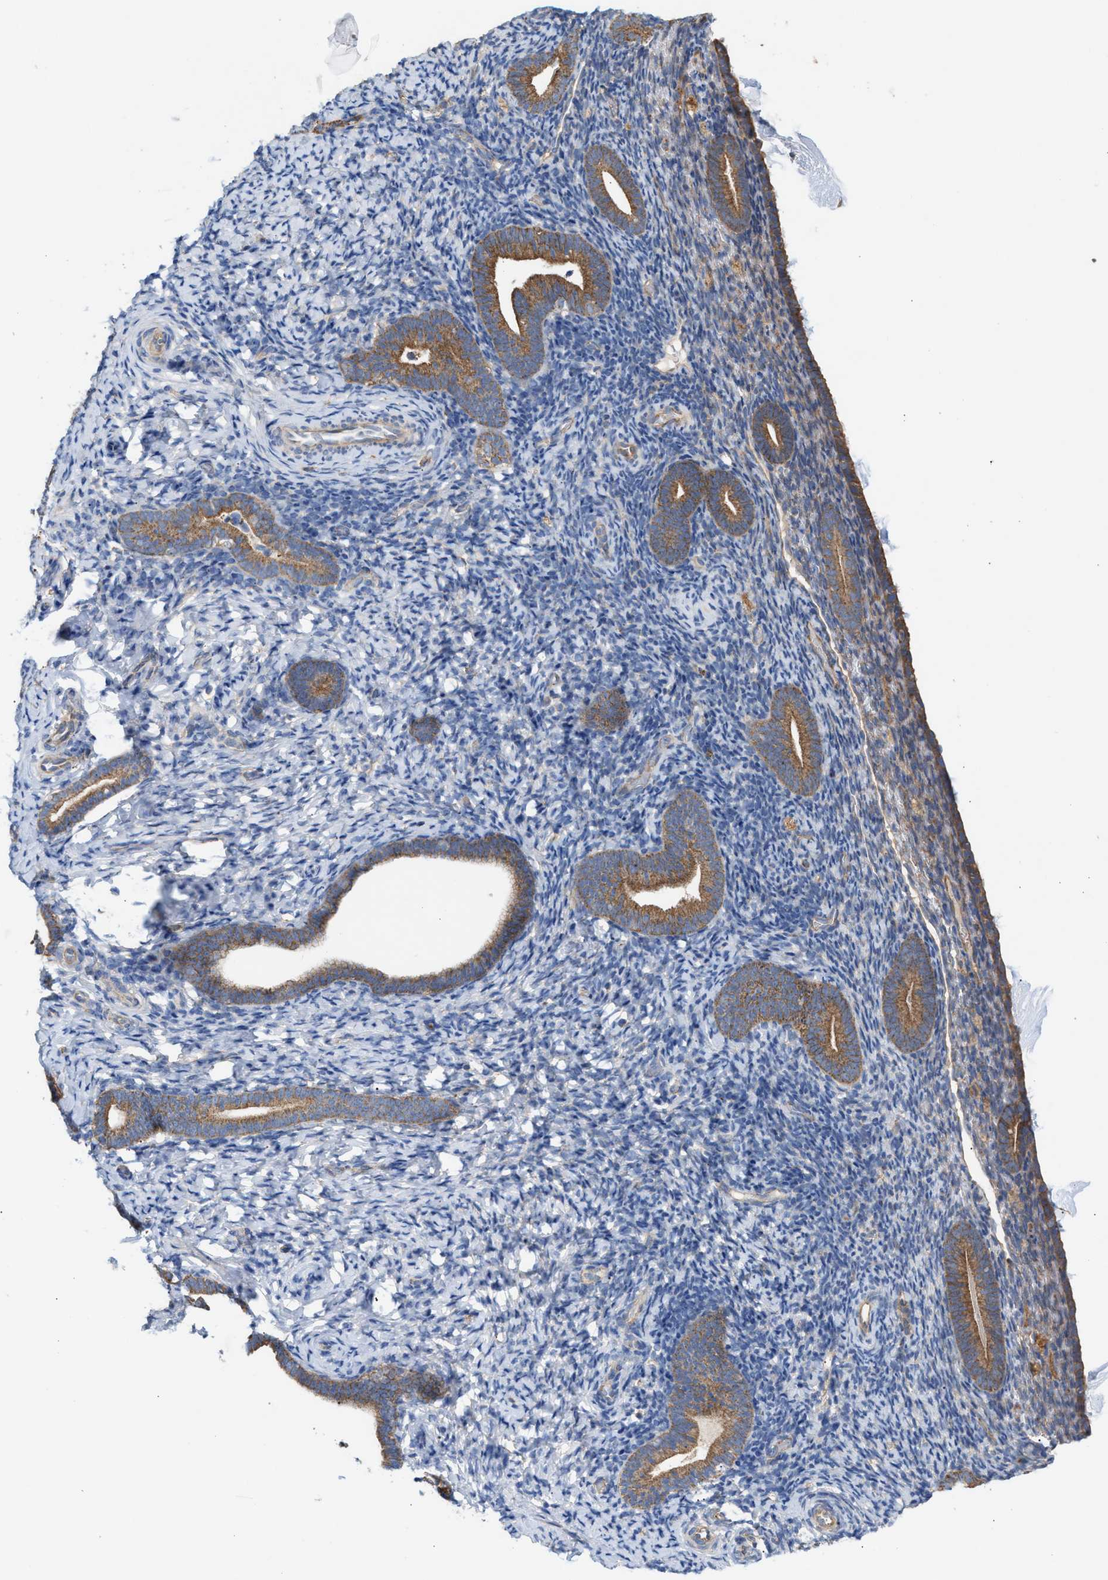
{"staining": {"intensity": "negative", "quantity": "none", "location": "none"}, "tissue": "endometrium", "cell_type": "Cells in endometrial stroma", "image_type": "normal", "snomed": [{"axis": "morphology", "description": "Normal tissue, NOS"}, {"axis": "topography", "description": "Endometrium"}], "caption": "Histopathology image shows no significant protein staining in cells in endometrial stroma of benign endometrium. (DAB immunohistochemistry (IHC), high magnification).", "gene": "OXSM", "patient": {"sex": "female", "age": 51}}